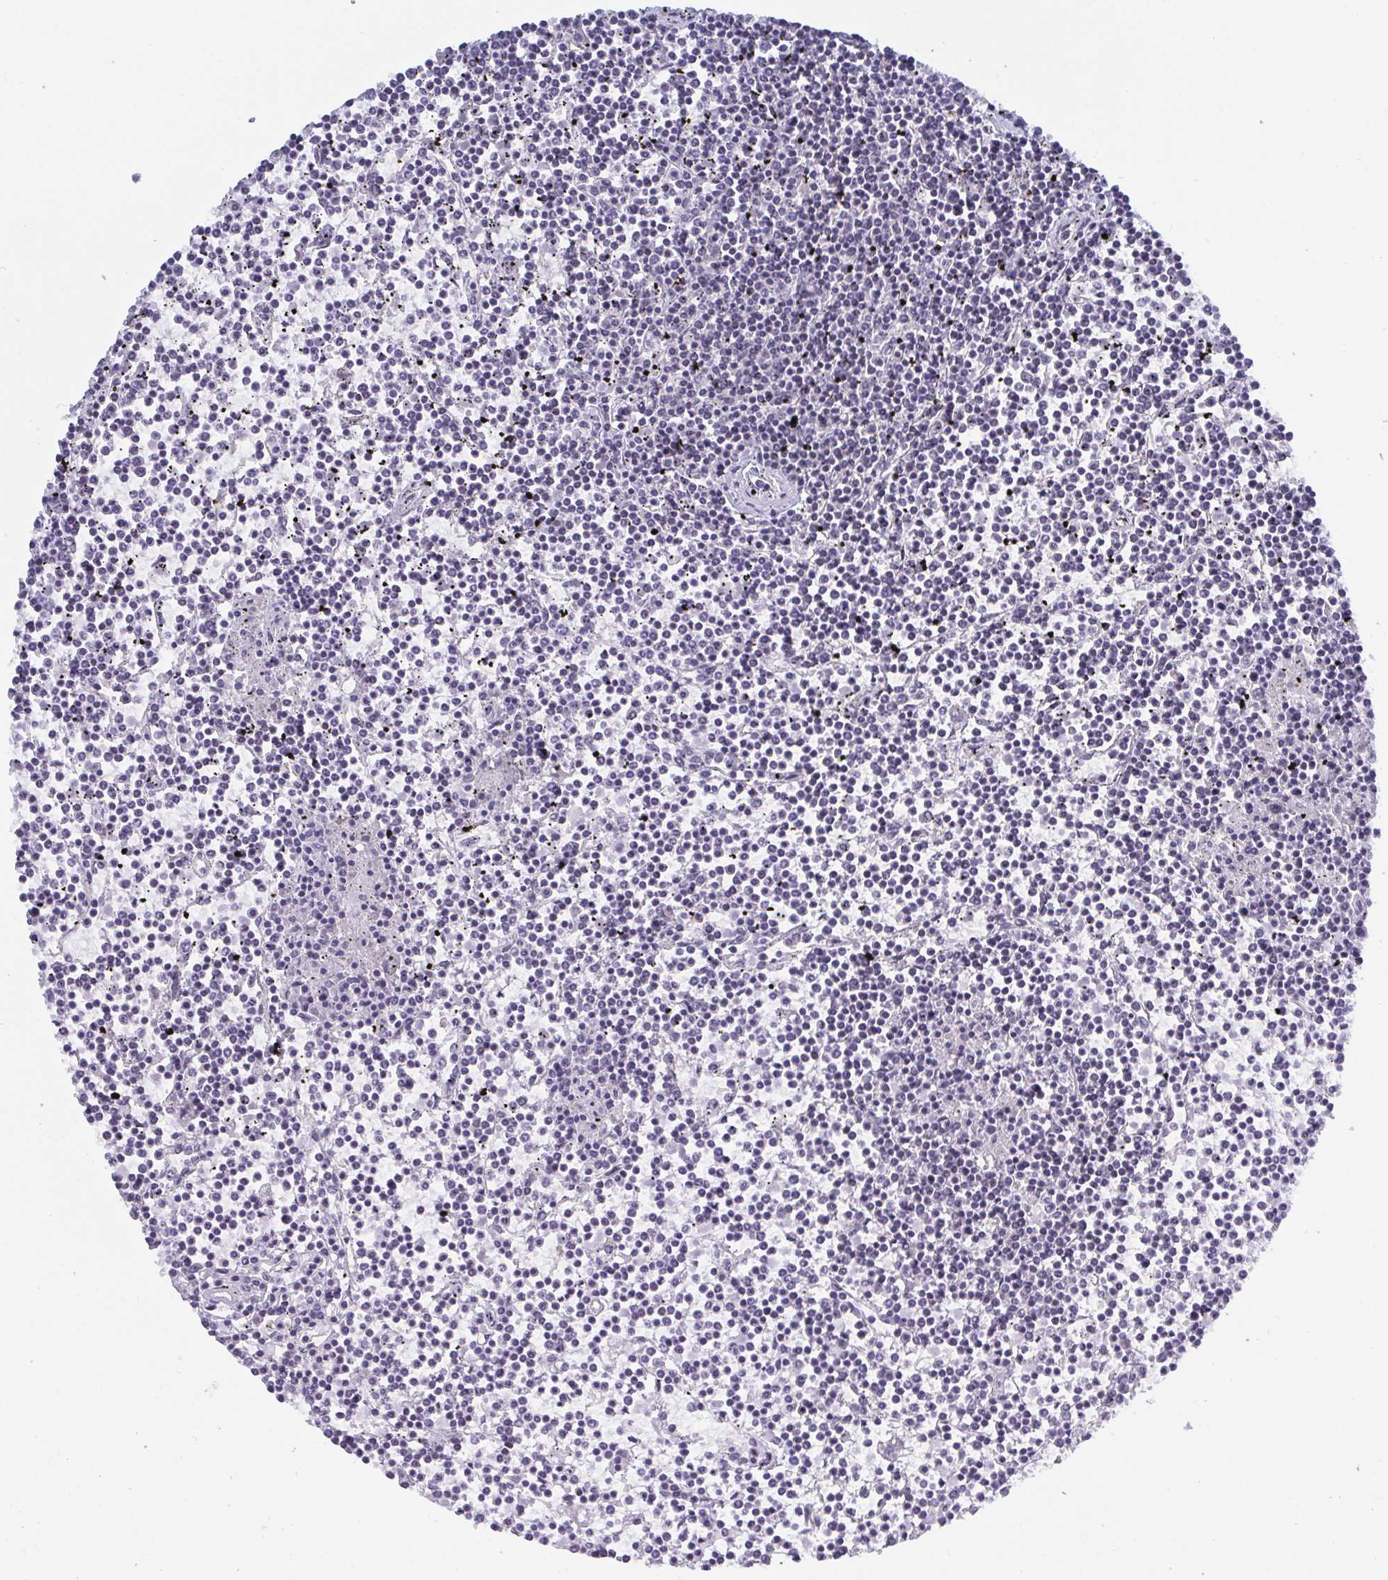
{"staining": {"intensity": "negative", "quantity": "none", "location": "none"}, "tissue": "lymphoma", "cell_type": "Tumor cells", "image_type": "cancer", "snomed": [{"axis": "morphology", "description": "Malignant lymphoma, non-Hodgkin's type, Low grade"}, {"axis": "topography", "description": "Spleen"}], "caption": "The IHC image has no significant positivity in tumor cells of malignant lymphoma, non-Hodgkin's type (low-grade) tissue.", "gene": "BMAL2", "patient": {"sex": "female", "age": 19}}